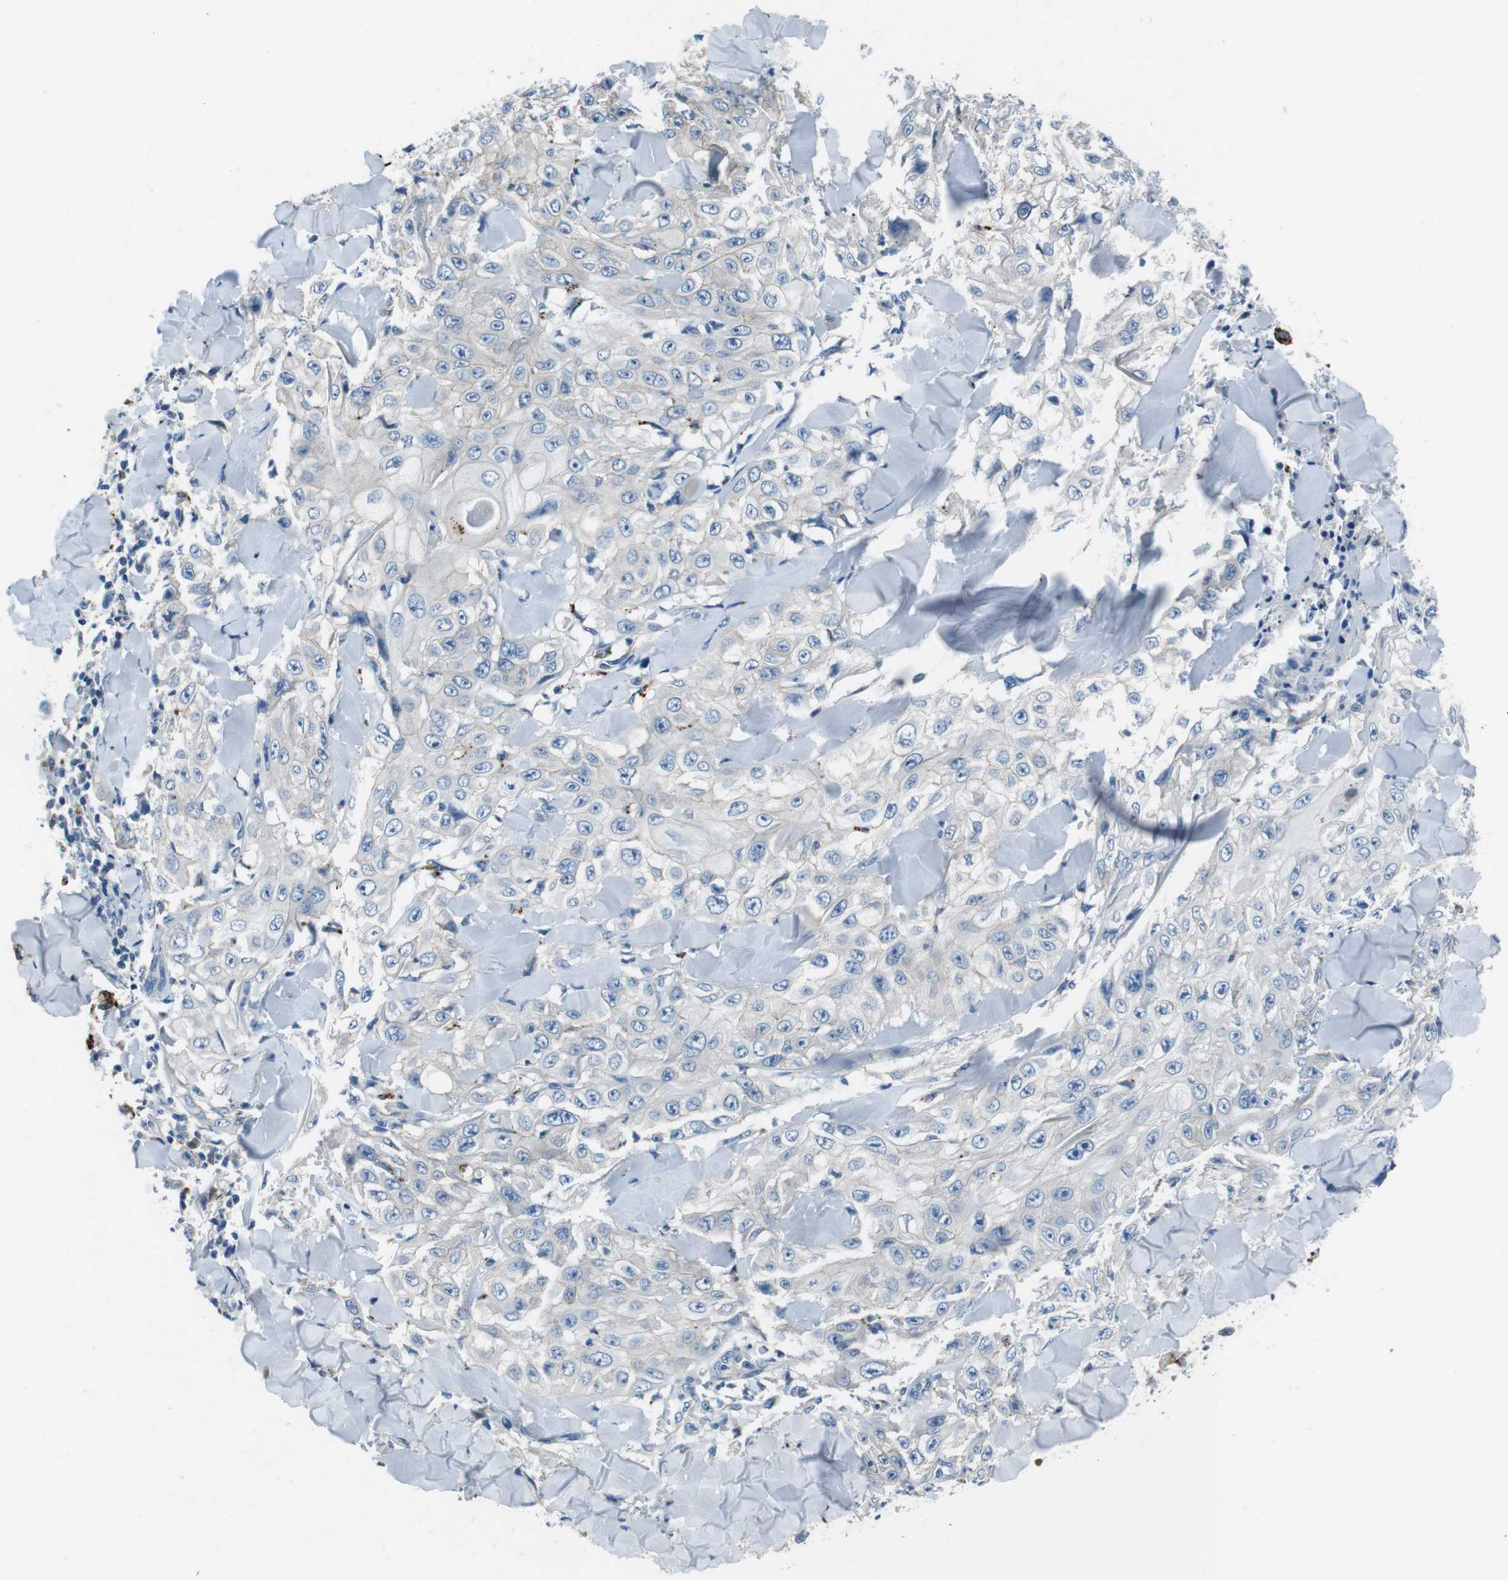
{"staining": {"intensity": "negative", "quantity": "none", "location": "none"}, "tissue": "skin cancer", "cell_type": "Tumor cells", "image_type": "cancer", "snomed": [{"axis": "morphology", "description": "Squamous cell carcinoma, NOS"}, {"axis": "topography", "description": "Skin"}], "caption": "This image is of skin squamous cell carcinoma stained with immunohistochemistry to label a protein in brown with the nuclei are counter-stained blue. There is no positivity in tumor cells.", "gene": "TULP3", "patient": {"sex": "male", "age": 86}}